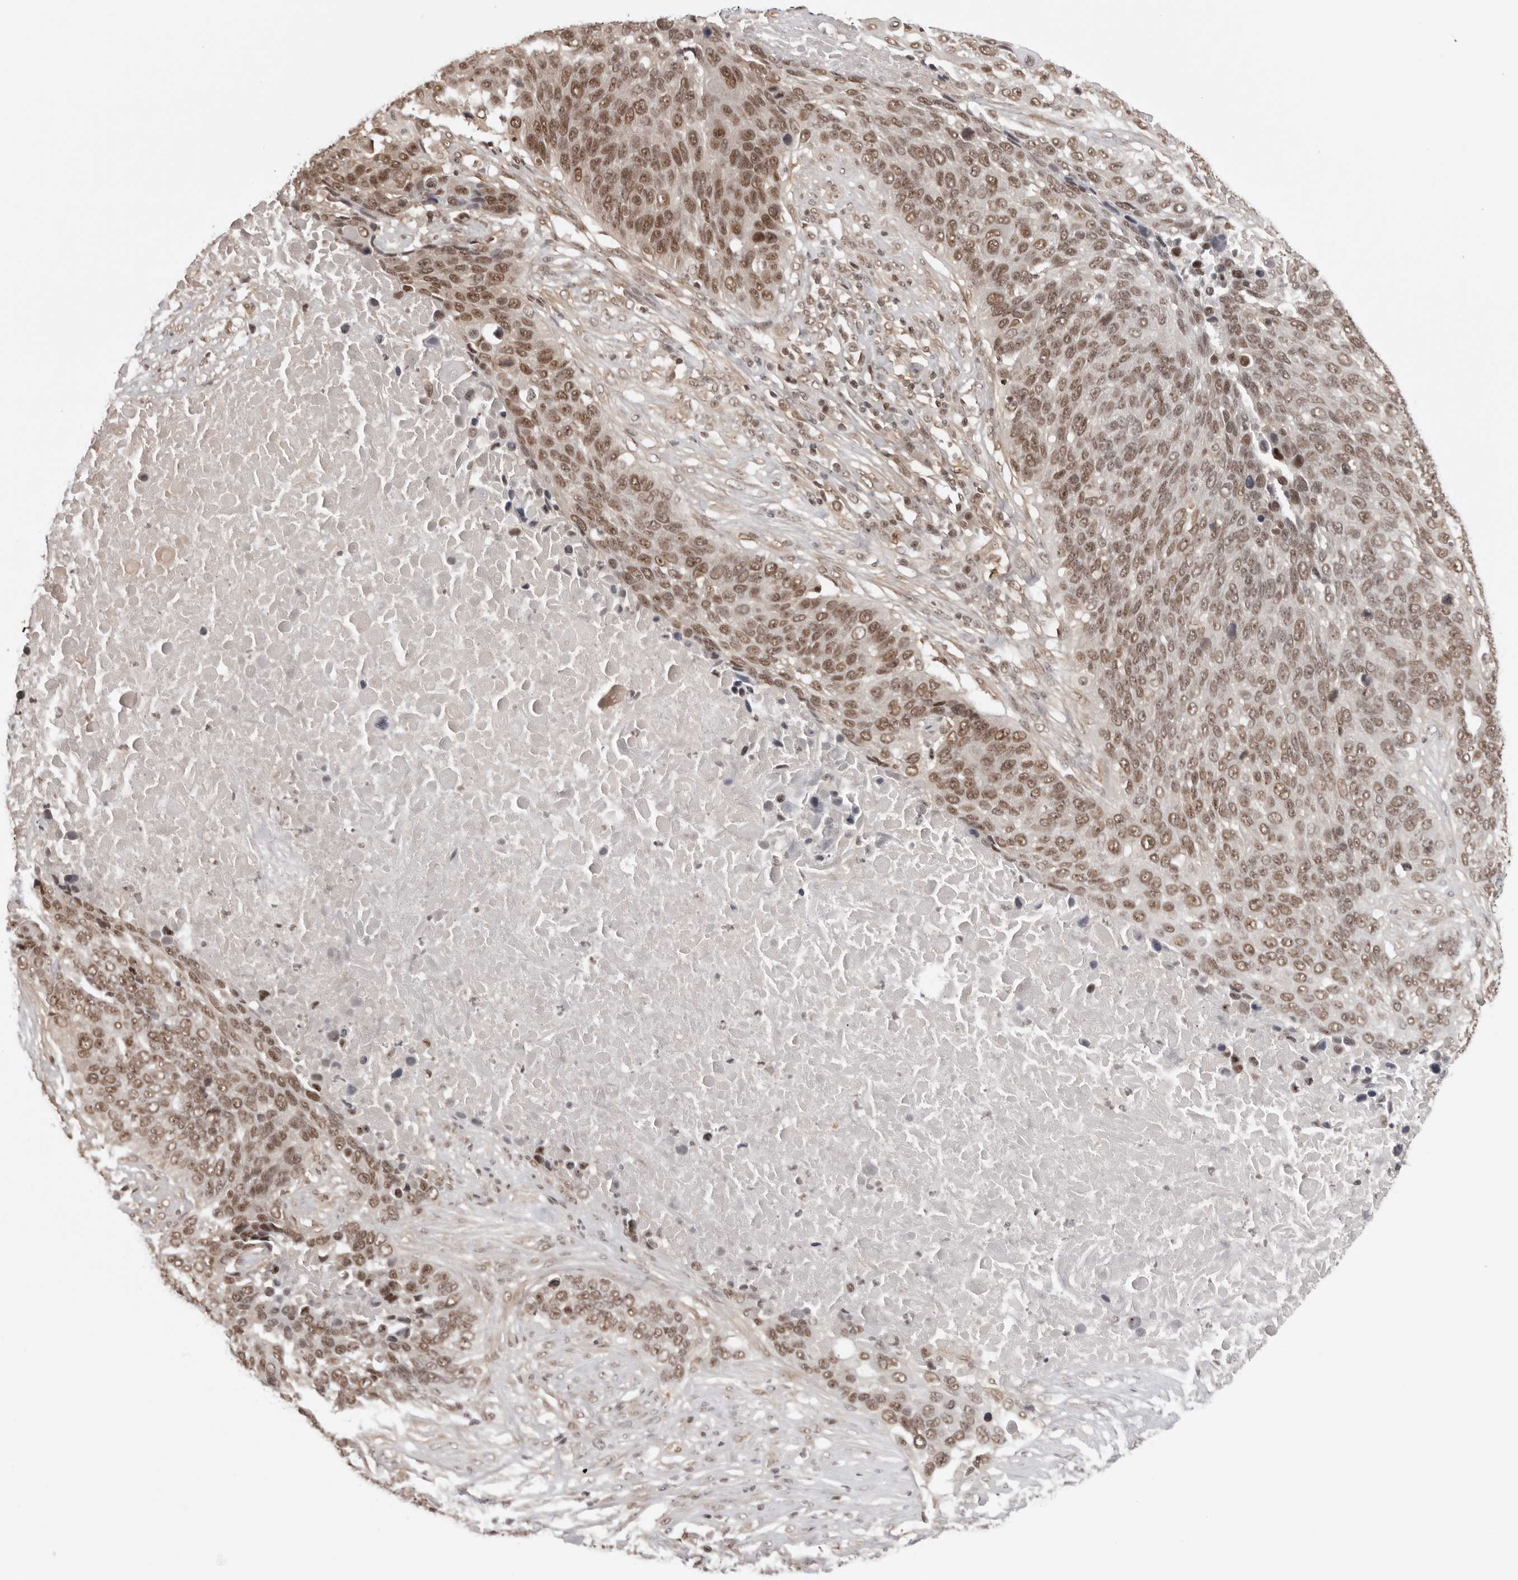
{"staining": {"intensity": "moderate", "quantity": ">75%", "location": "nuclear"}, "tissue": "lung cancer", "cell_type": "Tumor cells", "image_type": "cancer", "snomed": [{"axis": "morphology", "description": "Squamous cell carcinoma, NOS"}, {"axis": "topography", "description": "Lung"}], "caption": "A photomicrograph of lung cancer (squamous cell carcinoma) stained for a protein shows moderate nuclear brown staining in tumor cells.", "gene": "SDE2", "patient": {"sex": "male", "age": 66}}